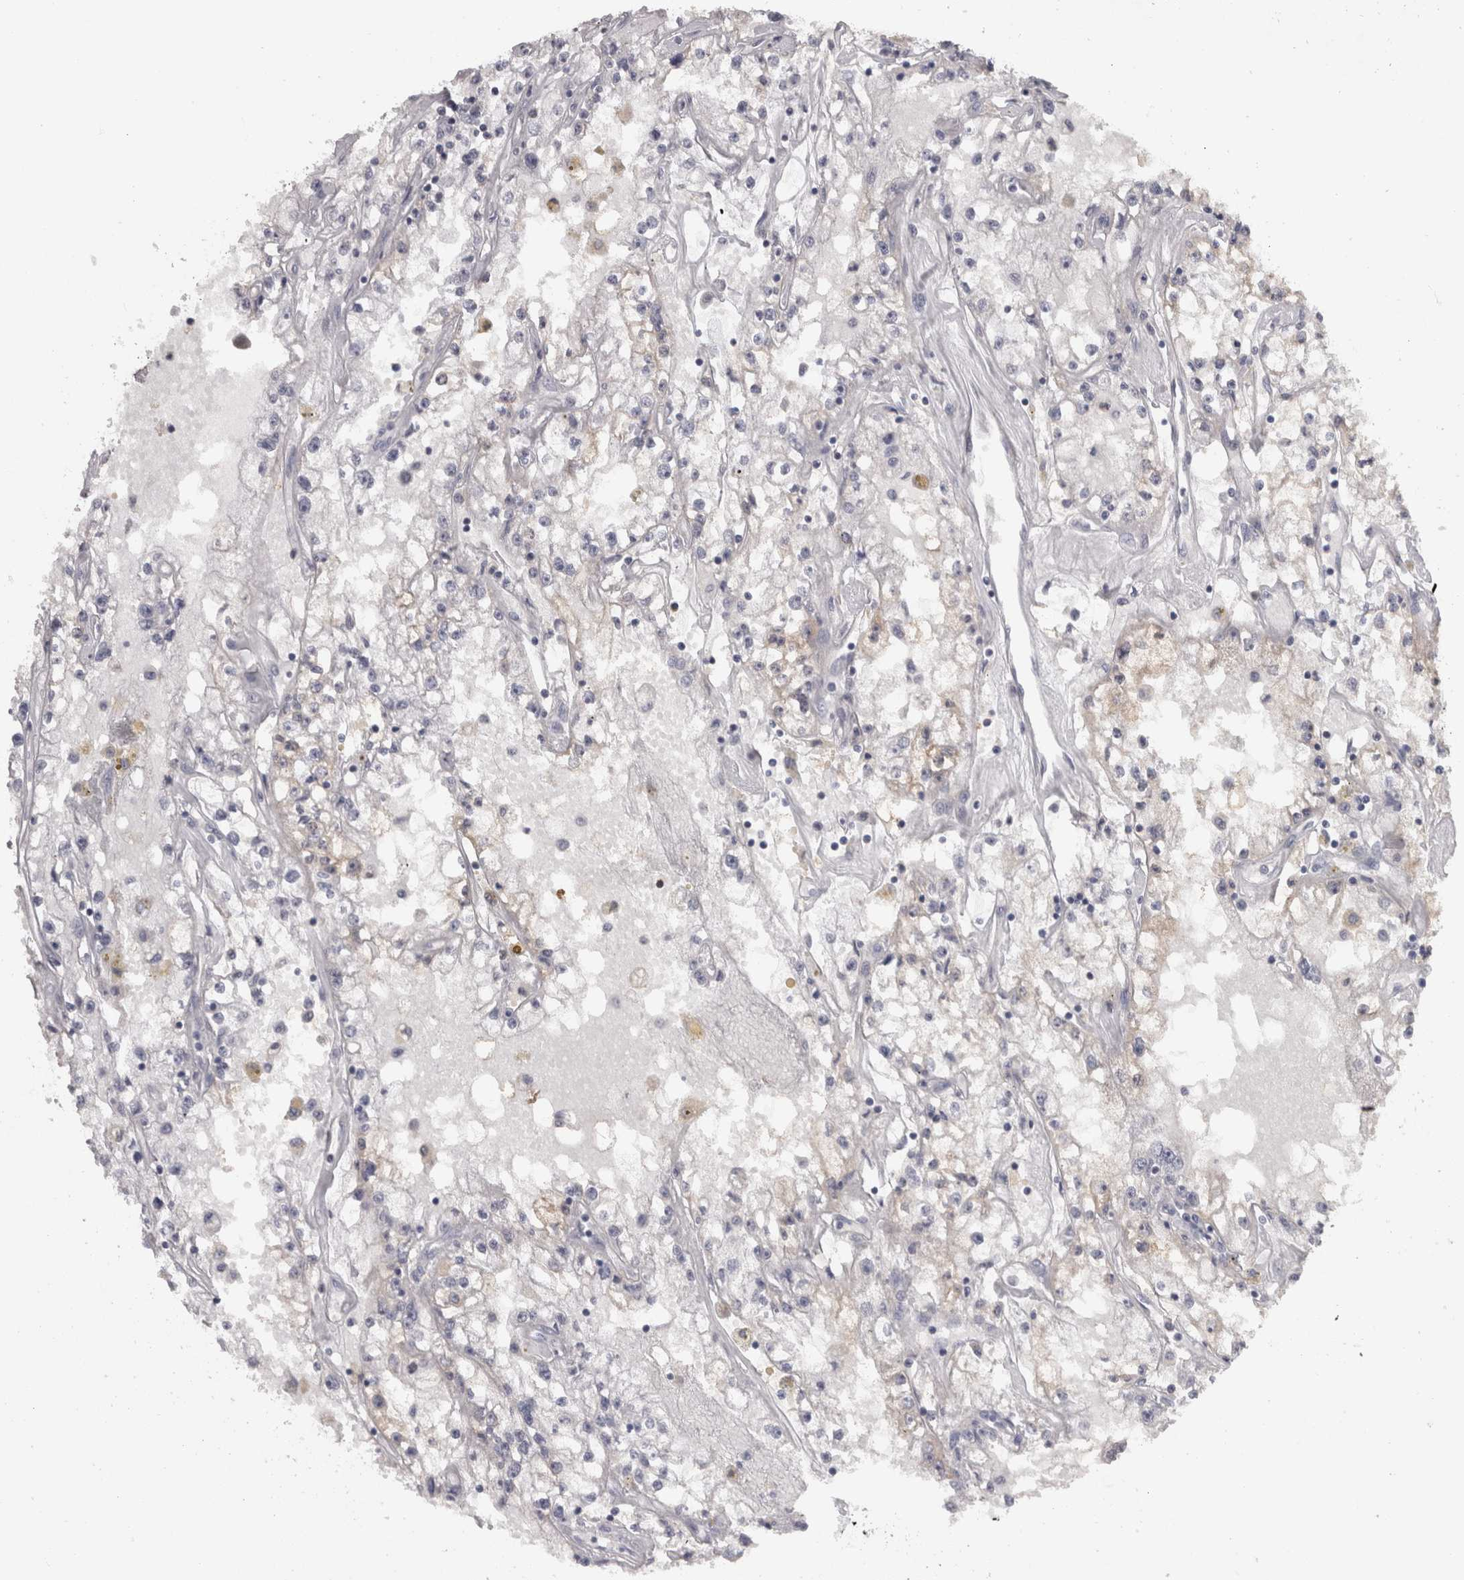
{"staining": {"intensity": "negative", "quantity": "none", "location": "none"}, "tissue": "renal cancer", "cell_type": "Tumor cells", "image_type": "cancer", "snomed": [{"axis": "morphology", "description": "Adenocarcinoma, NOS"}, {"axis": "topography", "description": "Kidney"}], "caption": "Human renal cancer (adenocarcinoma) stained for a protein using immunohistochemistry (IHC) displays no expression in tumor cells.", "gene": "TCAP", "patient": {"sex": "male", "age": 56}}